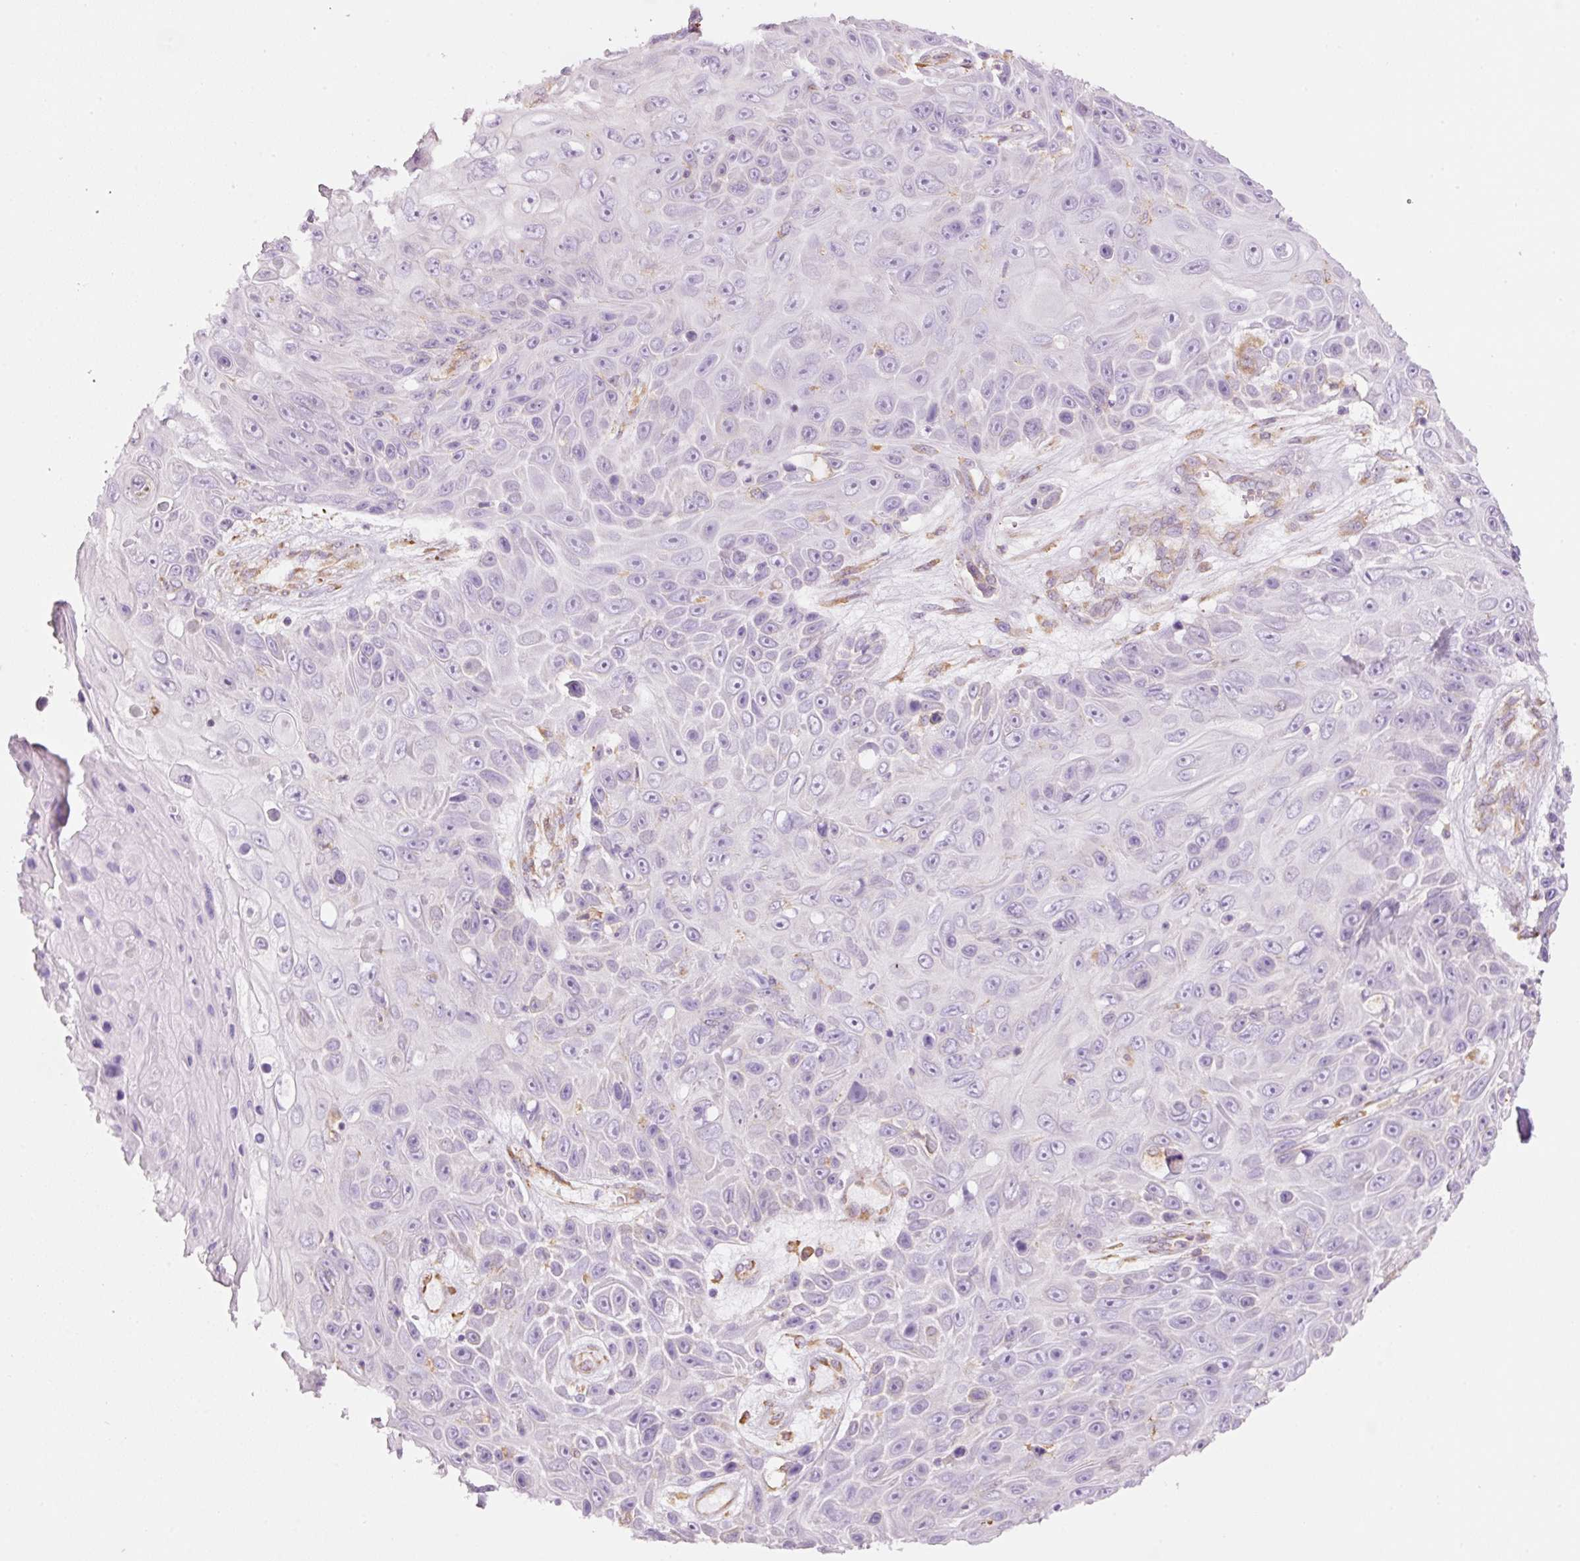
{"staining": {"intensity": "negative", "quantity": "none", "location": "none"}, "tissue": "skin cancer", "cell_type": "Tumor cells", "image_type": "cancer", "snomed": [{"axis": "morphology", "description": "Squamous cell carcinoma, NOS"}, {"axis": "topography", "description": "Skin"}], "caption": "High magnification brightfield microscopy of skin squamous cell carcinoma stained with DAB (3,3'-diaminobenzidine) (brown) and counterstained with hematoxylin (blue): tumor cells show no significant staining.", "gene": "GCG", "patient": {"sex": "male", "age": 82}}